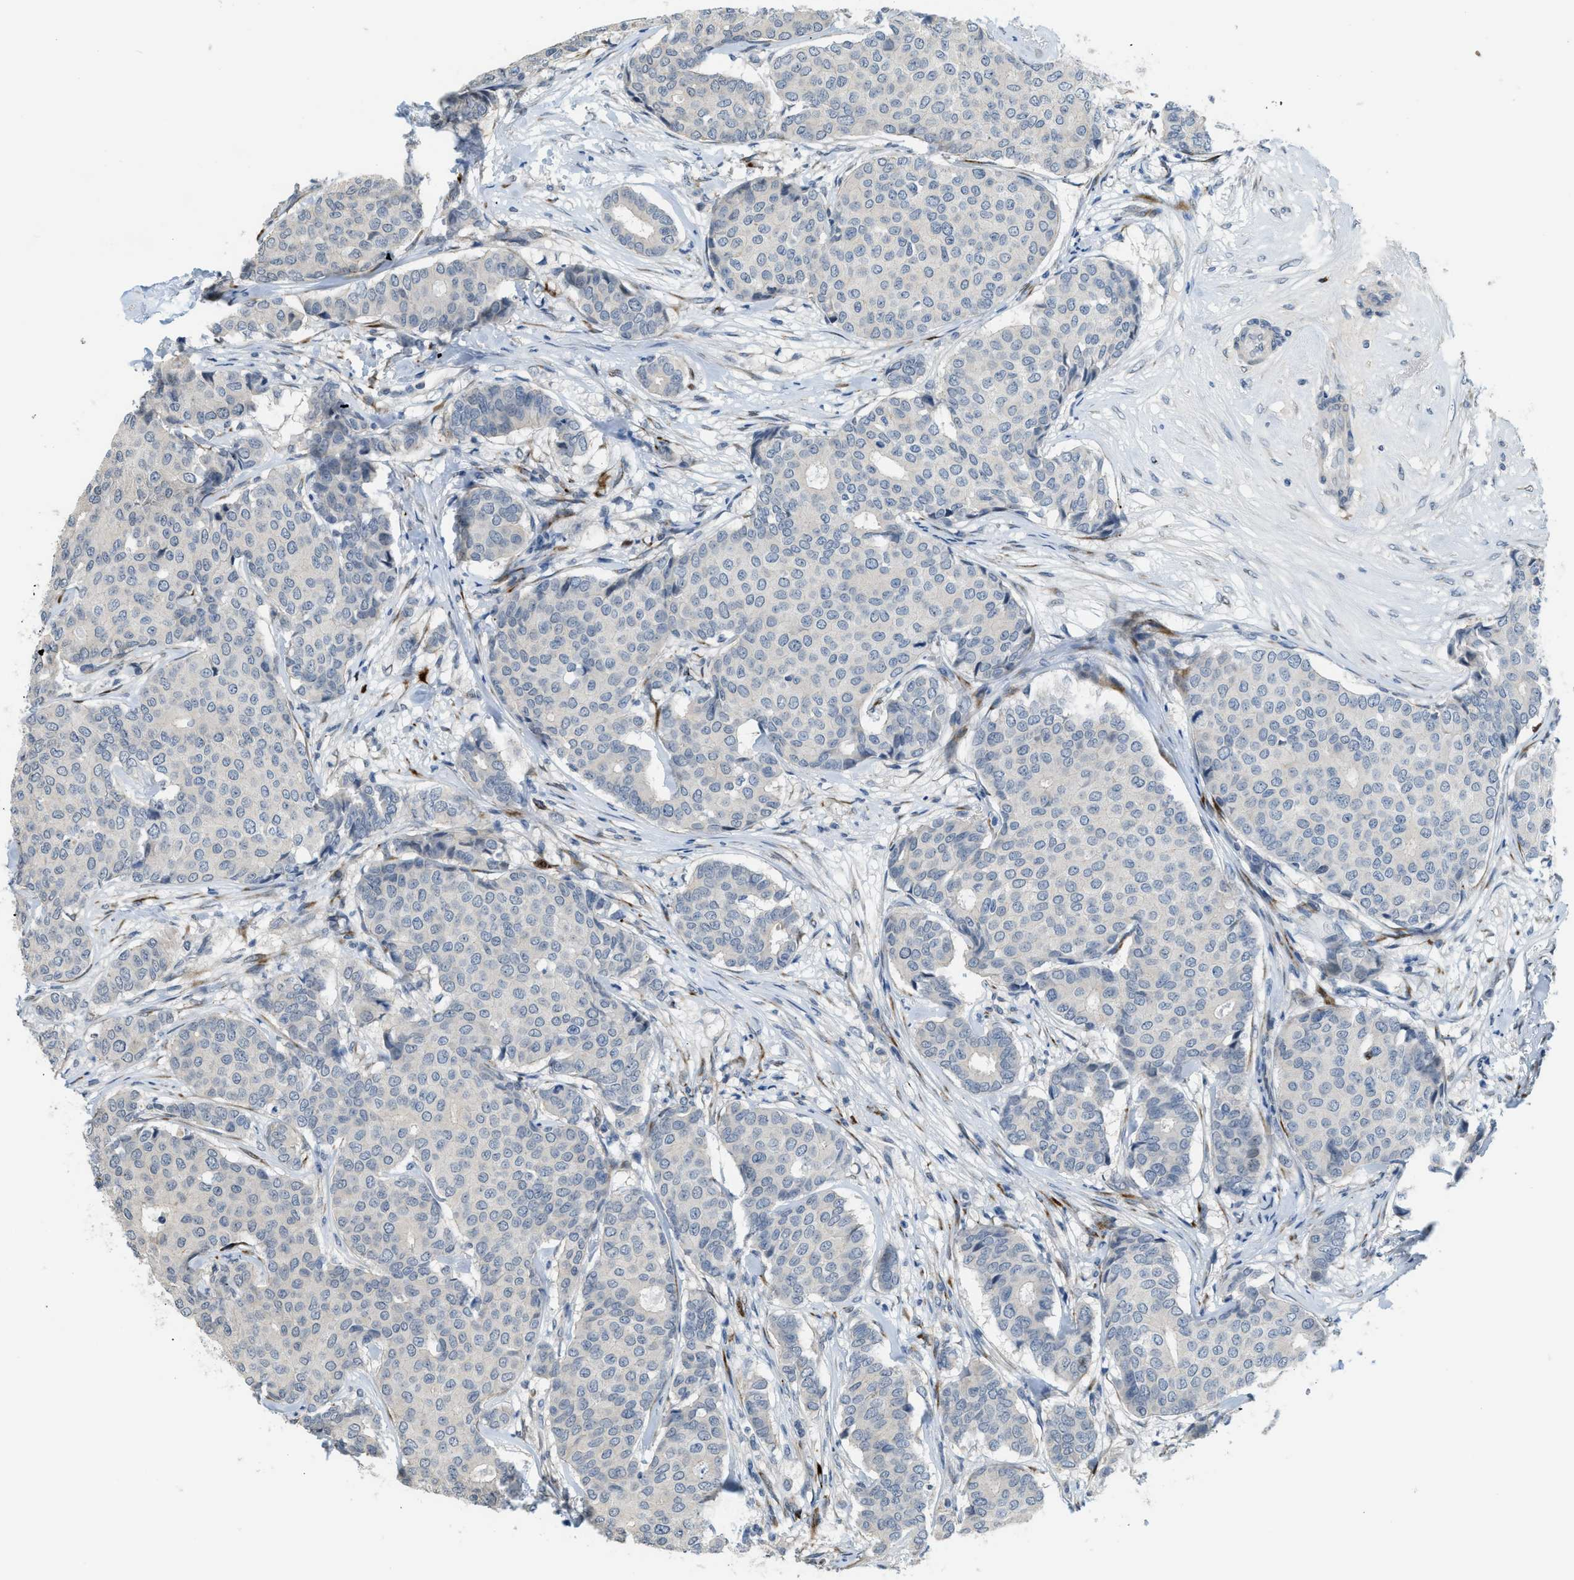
{"staining": {"intensity": "negative", "quantity": "none", "location": "none"}, "tissue": "breast cancer", "cell_type": "Tumor cells", "image_type": "cancer", "snomed": [{"axis": "morphology", "description": "Duct carcinoma"}, {"axis": "topography", "description": "Breast"}], "caption": "Human infiltrating ductal carcinoma (breast) stained for a protein using IHC shows no staining in tumor cells.", "gene": "TMEM154", "patient": {"sex": "female", "age": 75}}